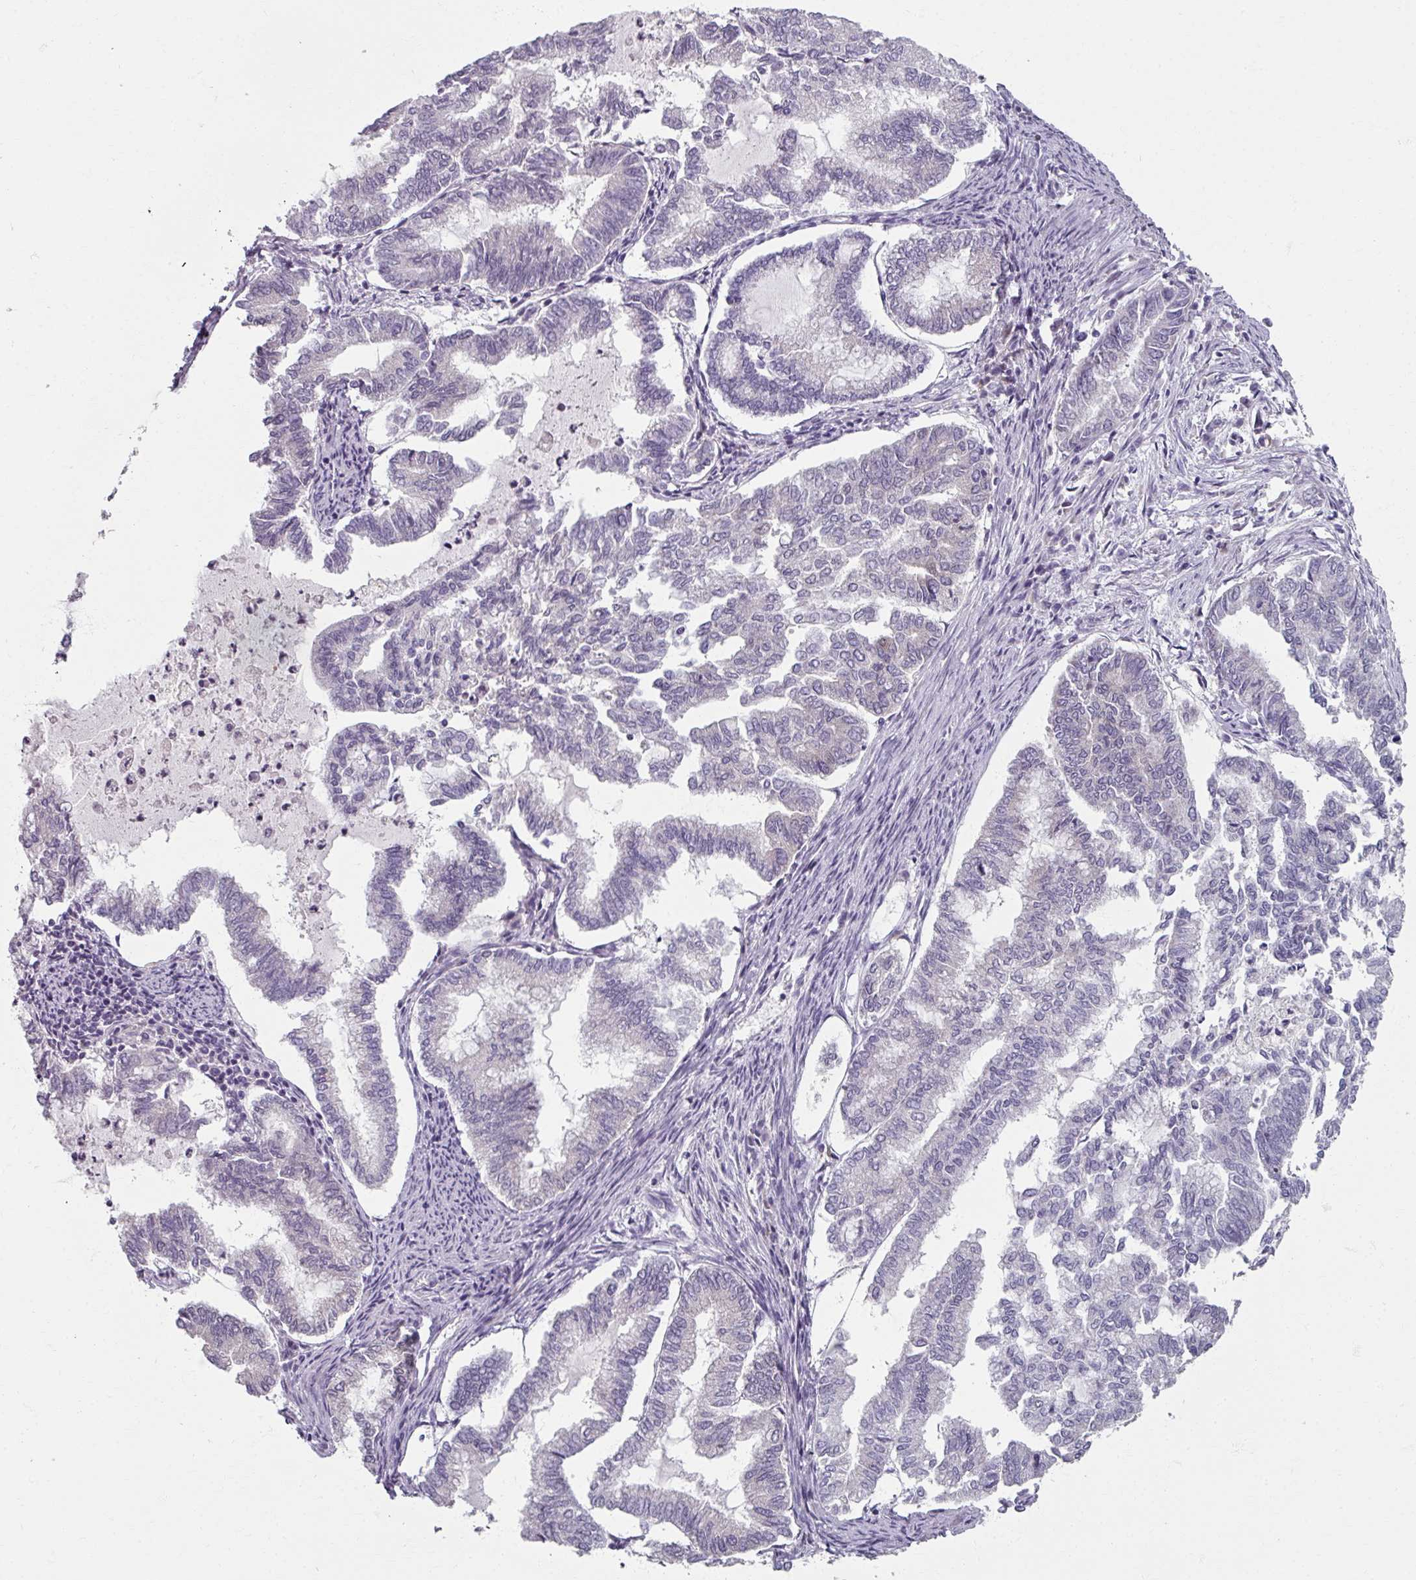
{"staining": {"intensity": "negative", "quantity": "none", "location": "none"}, "tissue": "endometrial cancer", "cell_type": "Tumor cells", "image_type": "cancer", "snomed": [{"axis": "morphology", "description": "Adenocarcinoma, NOS"}, {"axis": "topography", "description": "Endometrium"}], "caption": "An immunohistochemistry image of adenocarcinoma (endometrial) is shown. There is no staining in tumor cells of adenocarcinoma (endometrial).", "gene": "RIPOR3", "patient": {"sex": "female", "age": 79}}